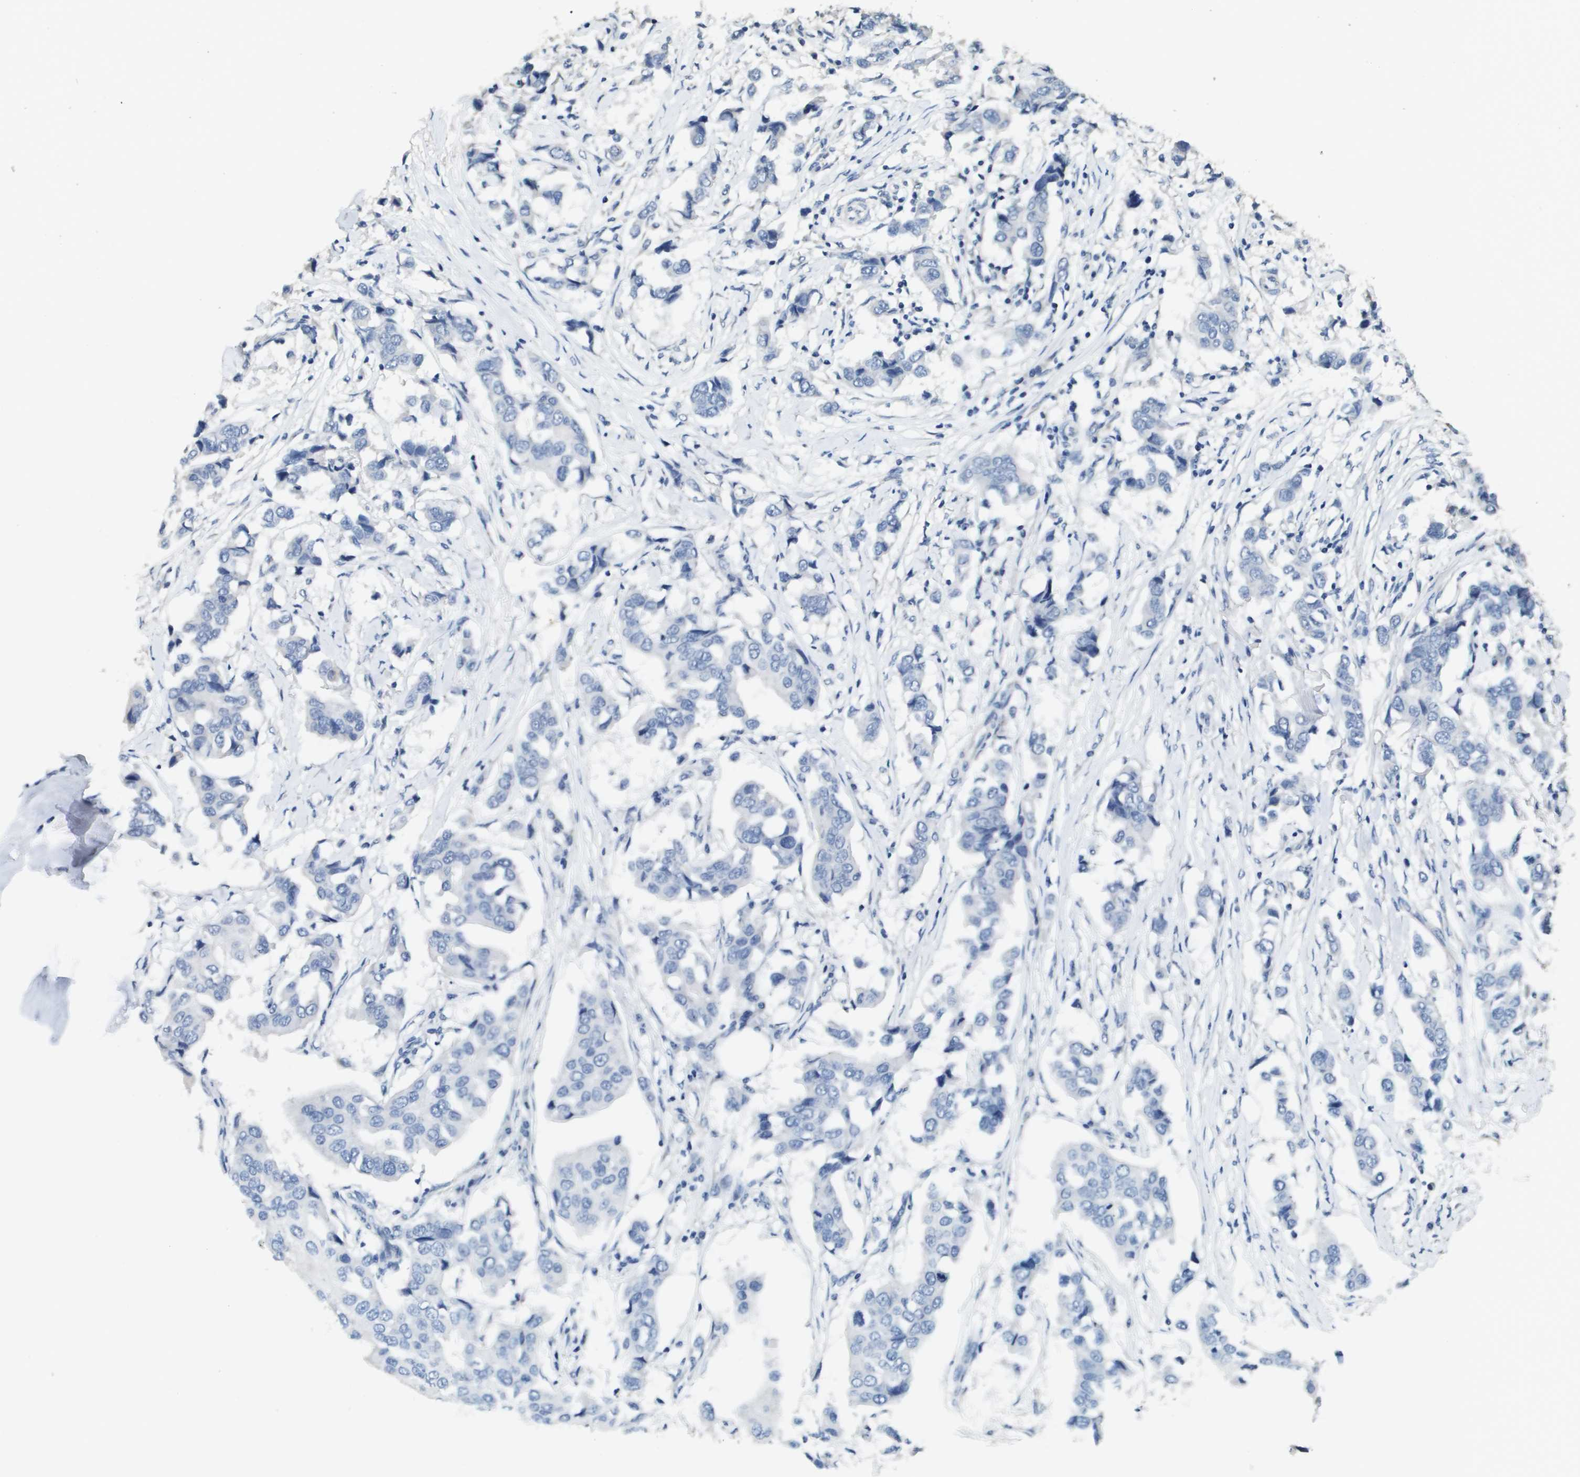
{"staining": {"intensity": "negative", "quantity": "none", "location": "none"}, "tissue": "breast cancer", "cell_type": "Tumor cells", "image_type": "cancer", "snomed": [{"axis": "morphology", "description": "Duct carcinoma"}, {"axis": "topography", "description": "Breast"}], "caption": "A photomicrograph of human breast intraductal carcinoma is negative for staining in tumor cells.", "gene": "MT3", "patient": {"sex": "female", "age": 80}}